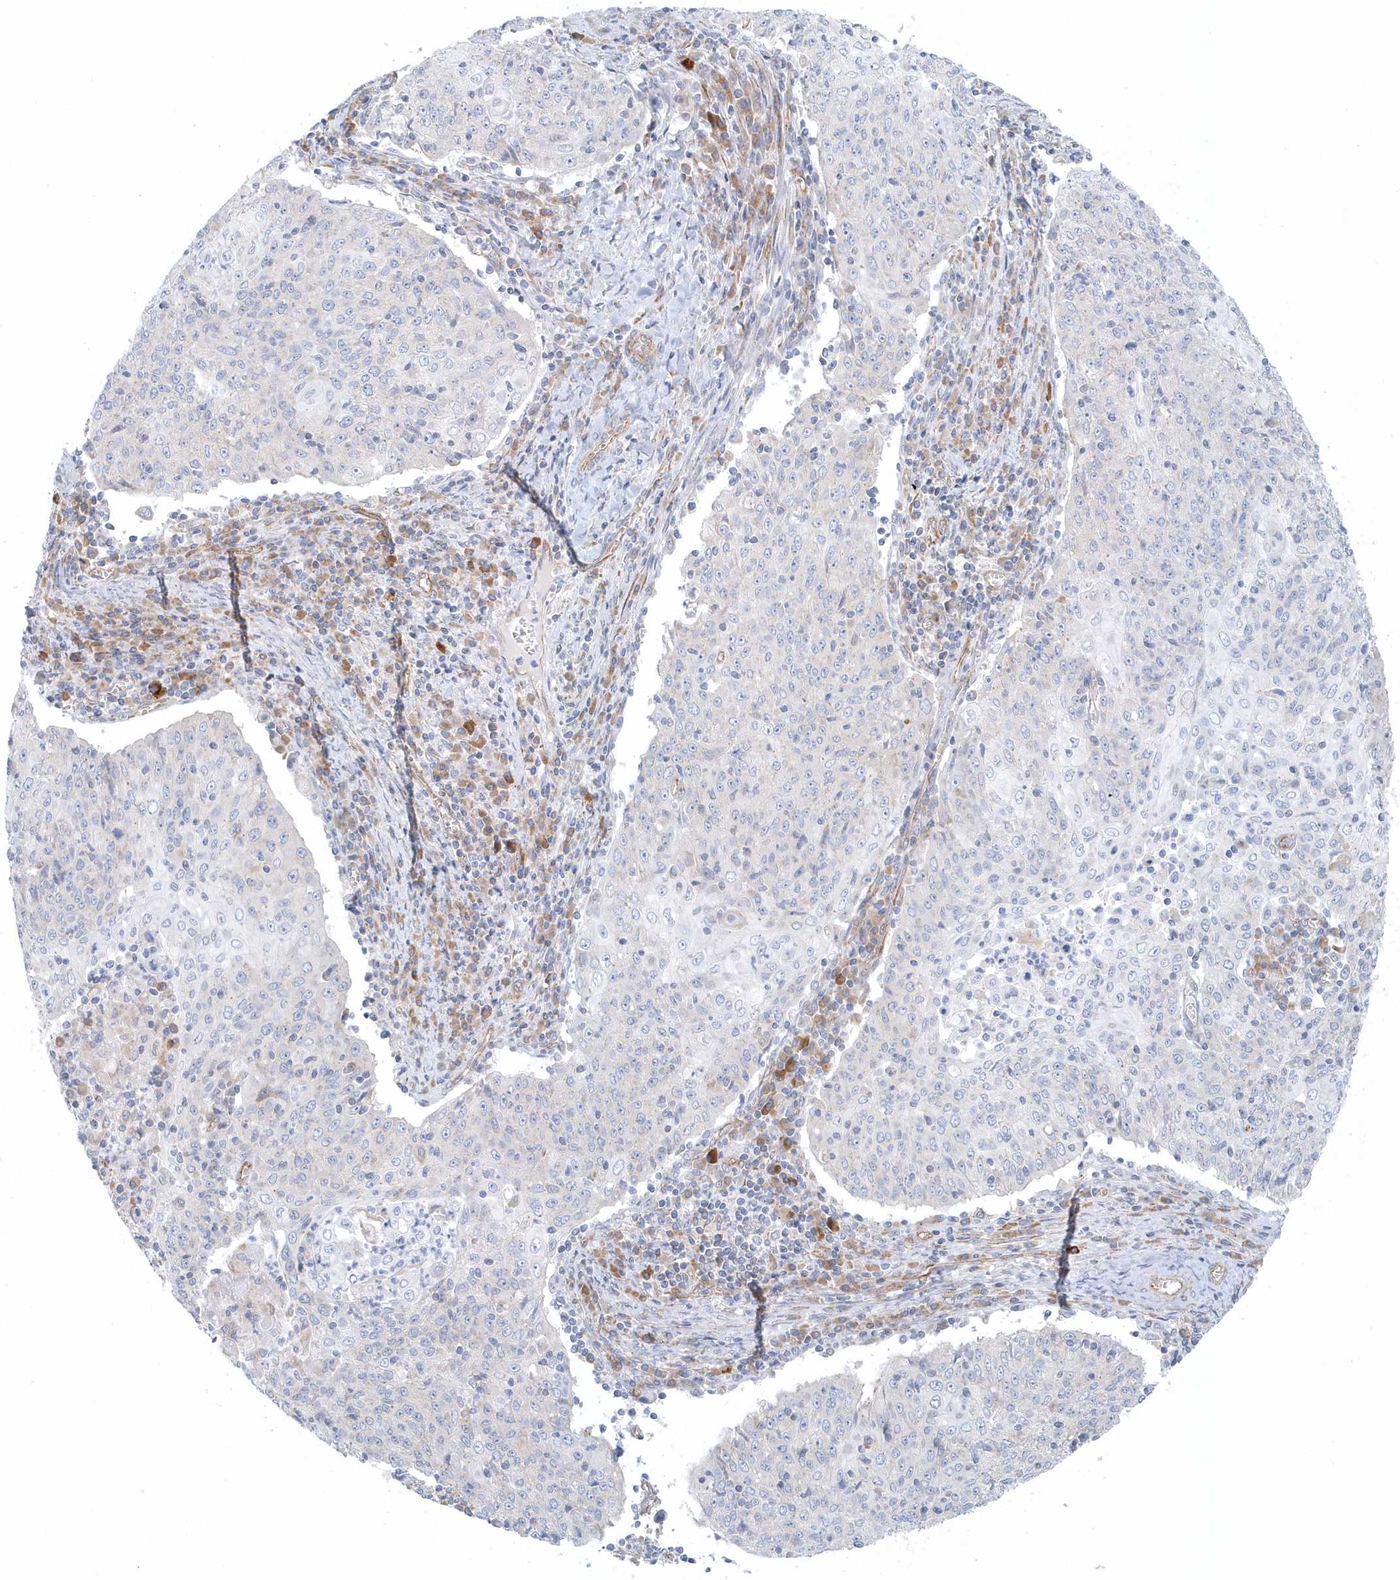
{"staining": {"intensity": "negative", "quantity": "none", "location": "none"}, "tissue": "cervical cancer", "cell_type": "Tumor cells", "image_type": "cancer", "snomed": [{"axis": "morphology", "description": "Squamous cell carcinoma, NOS"}, {"axis": "topography", "description": "Cervix"}], "caption": "Immunohistochemistry image of human cervical squamous cell carcinoma stained for a protein (brown), which reveals no expression in tumor cells. (DAB (3,3'-diaminobenzidine) immunohistochemistry (IHC), high magnification).", "gene": "GPR152", "patient": {"sex": "female", "age": 48}}